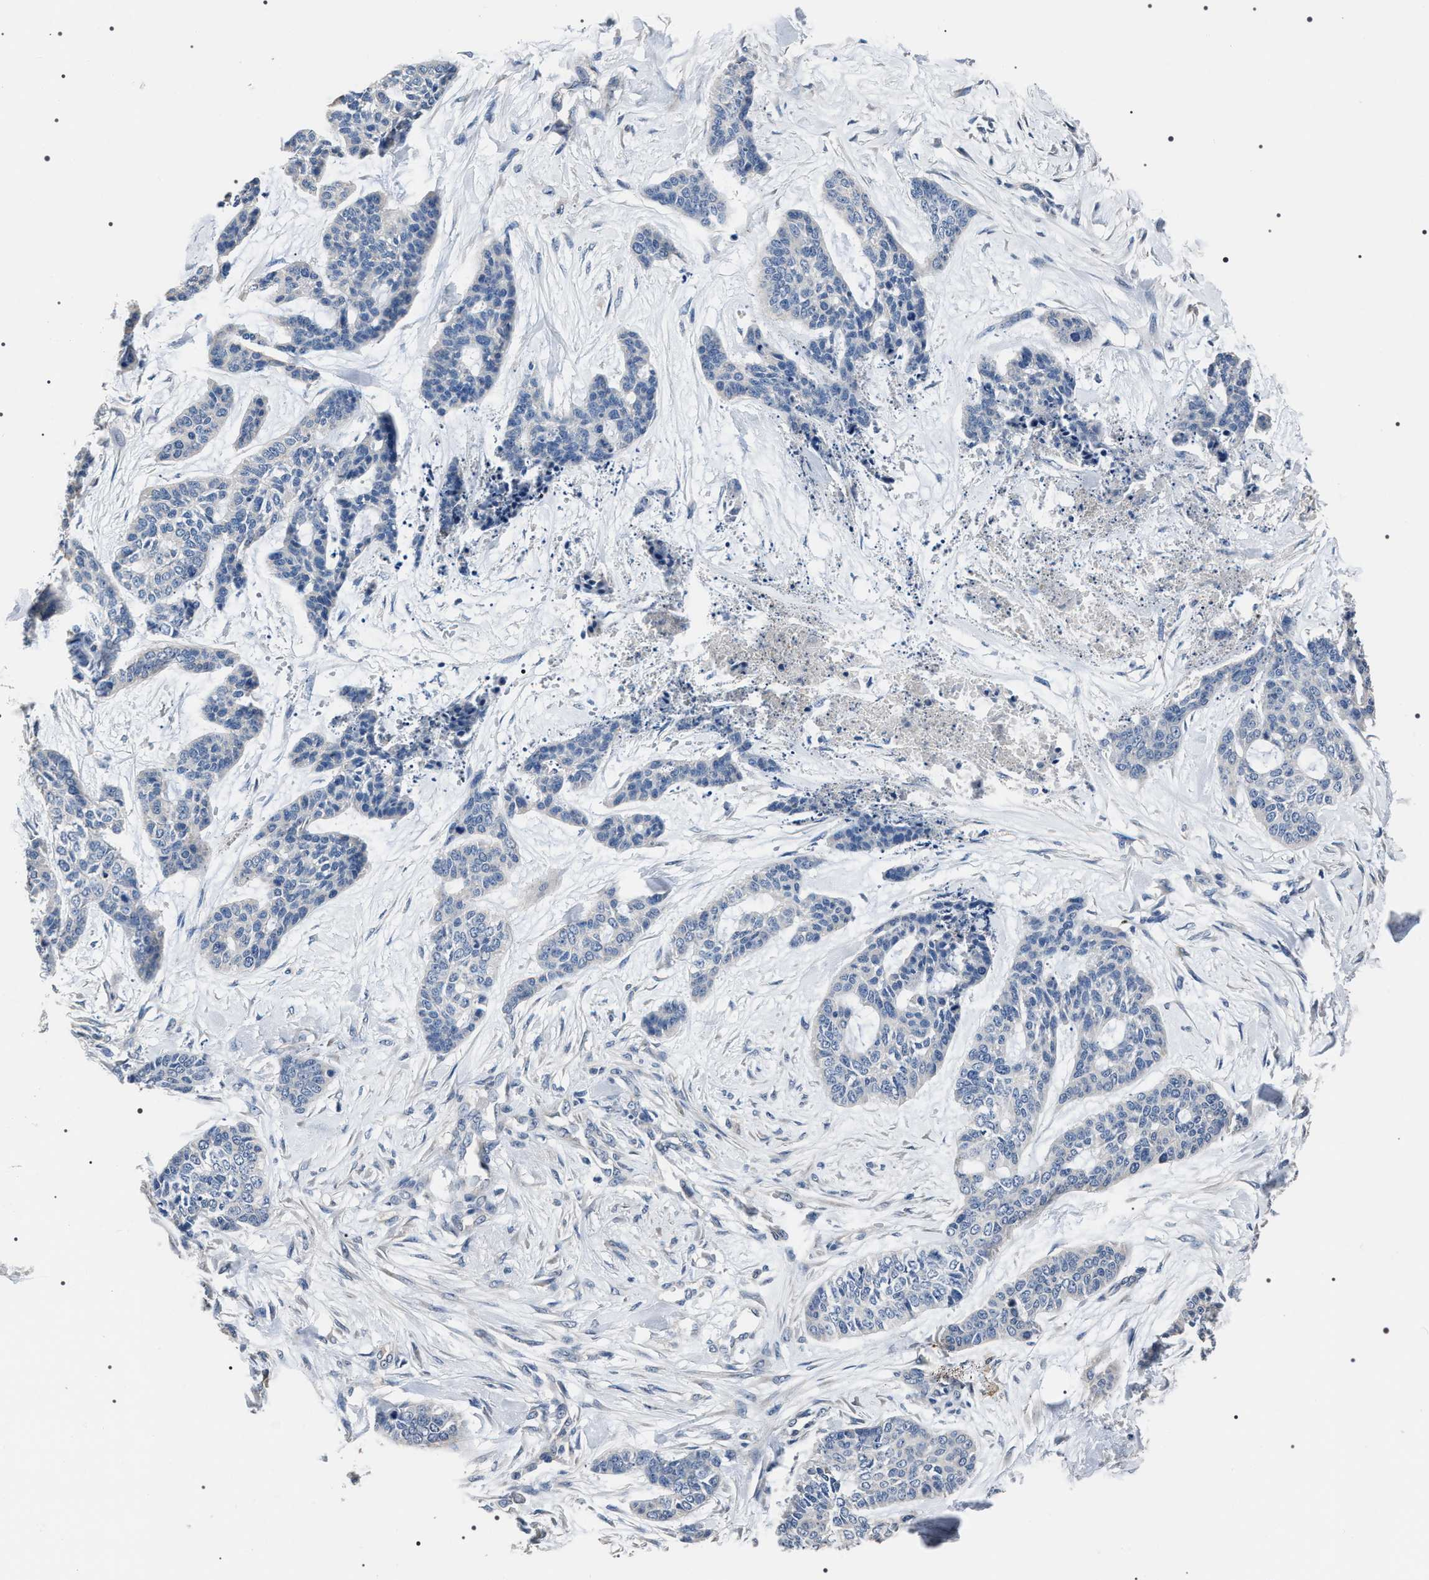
{"staining": {"intensity": "negative", "quantity": "none", "location": "none"}, "tissue": "skin cancer", "cell_type": "Tumor cells", "image_type": "cancer", "snomed": [{"axis": "morphology", "description": "Basal cell carcinoma"}, {"axis": "topography", "description": "Skin"}], "caption": "Skin cancer stained for a protein using immunohistochemistry displays no expression tumor cells.", "gene": "TRIM54", "patient": {"sex": "female", "age": 64}}